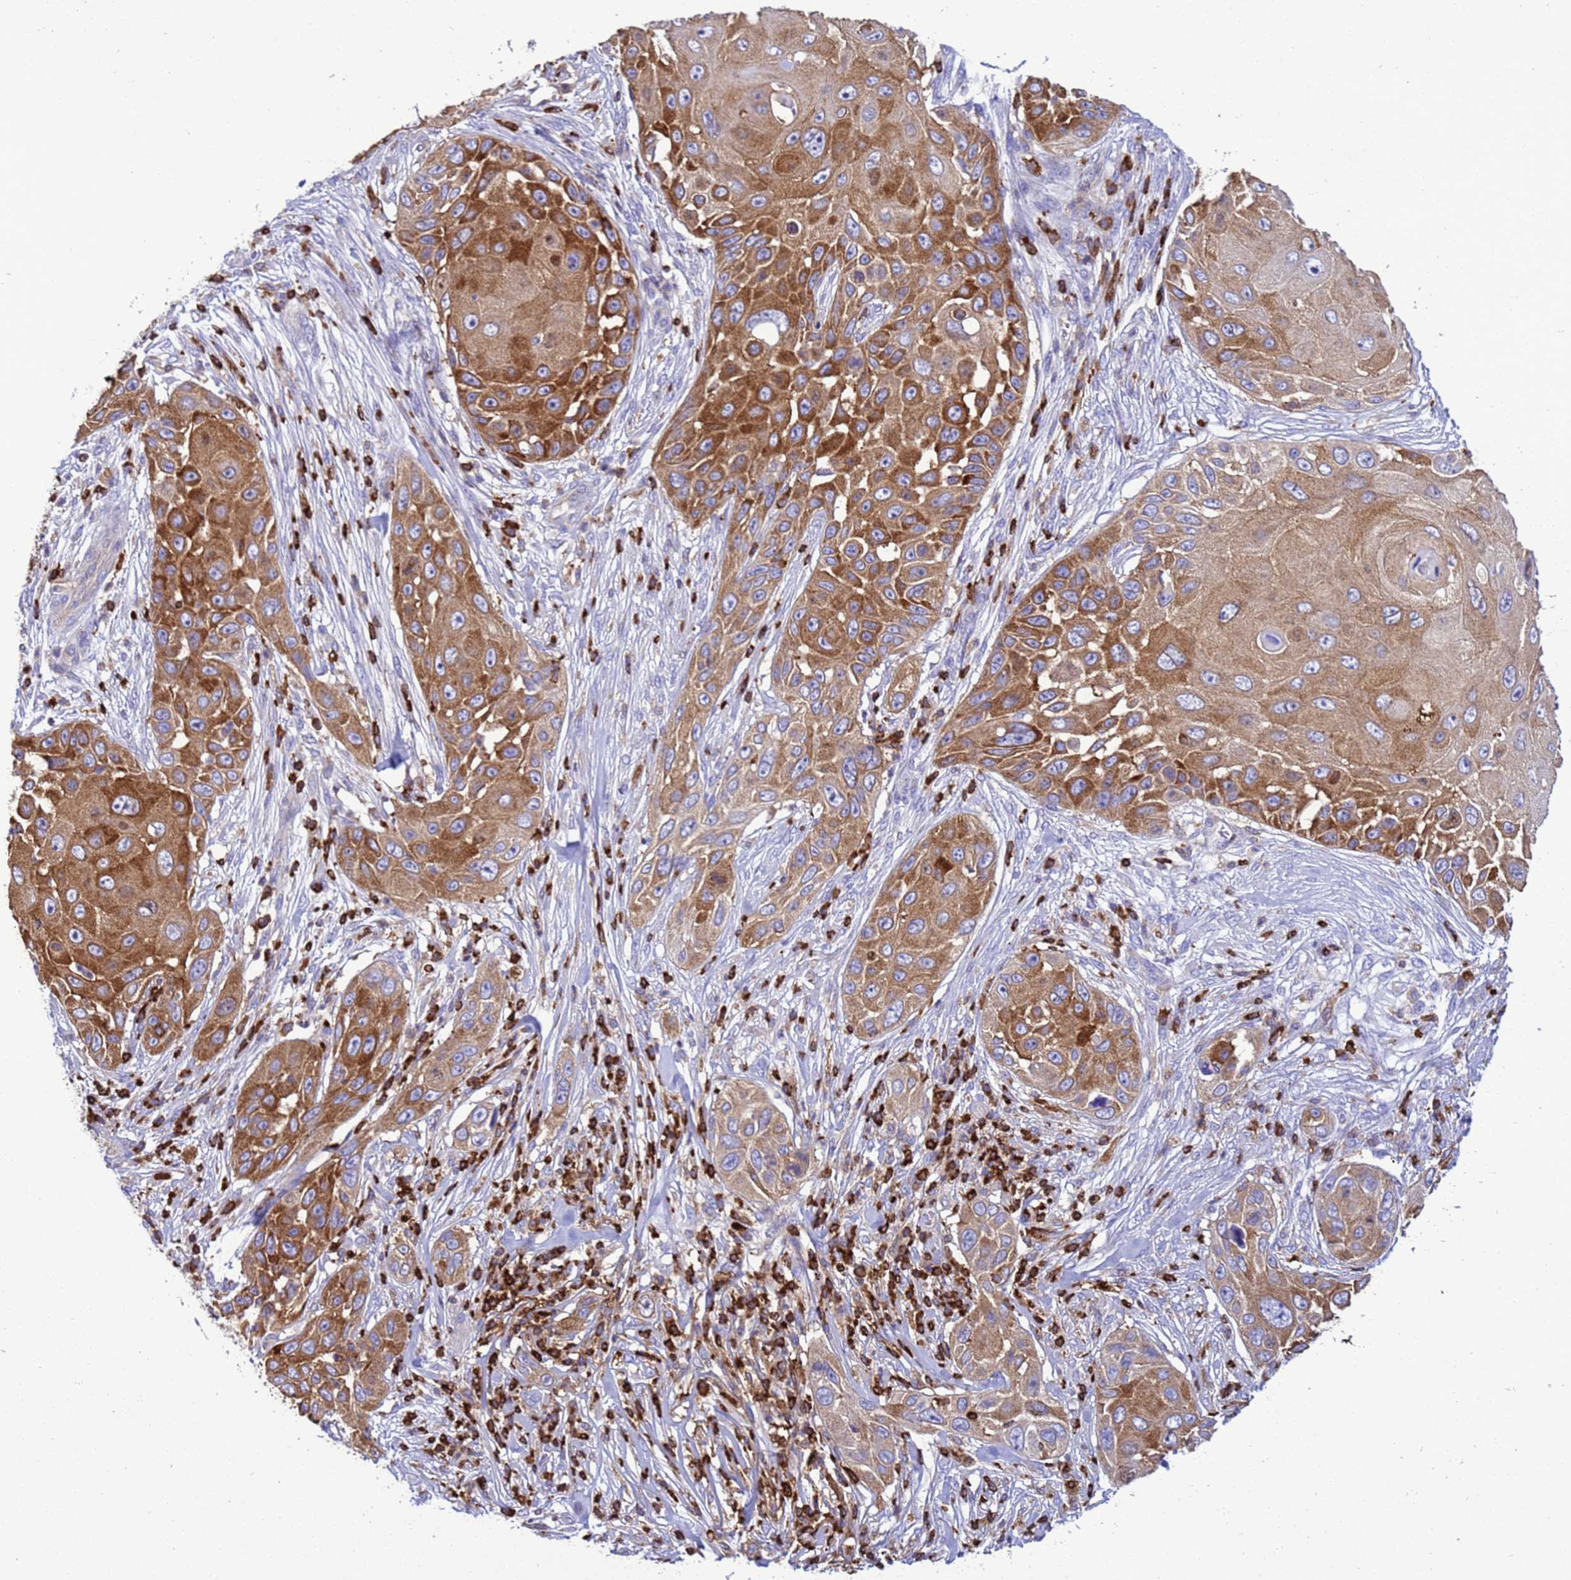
{"staining": {"intensity": "moderate", "quantity": ">75%", "location": "cytoplasmic/membranous"}, "tissue": "skin cancer", "cell_type": "Tumor cells", "image_type": "cancer", "snomed": [{"axis": "morphology", "description": "Squamous cell carcinoma, NOS"}, {"axis": "topography", "description": "Skin"}], "caption": "Protein expression analysis of skin squamous cell carcinoma exhibits moderate cytoplasmic/membranous positivity in approximately >75% of tumor cells. The staining is performed using DAB brown chromogen to label protein expression. The nuclei are counter-stained blue using hematoxylin.", "gene": "EZR", "patient": {"sex": "female", "age": 44}}